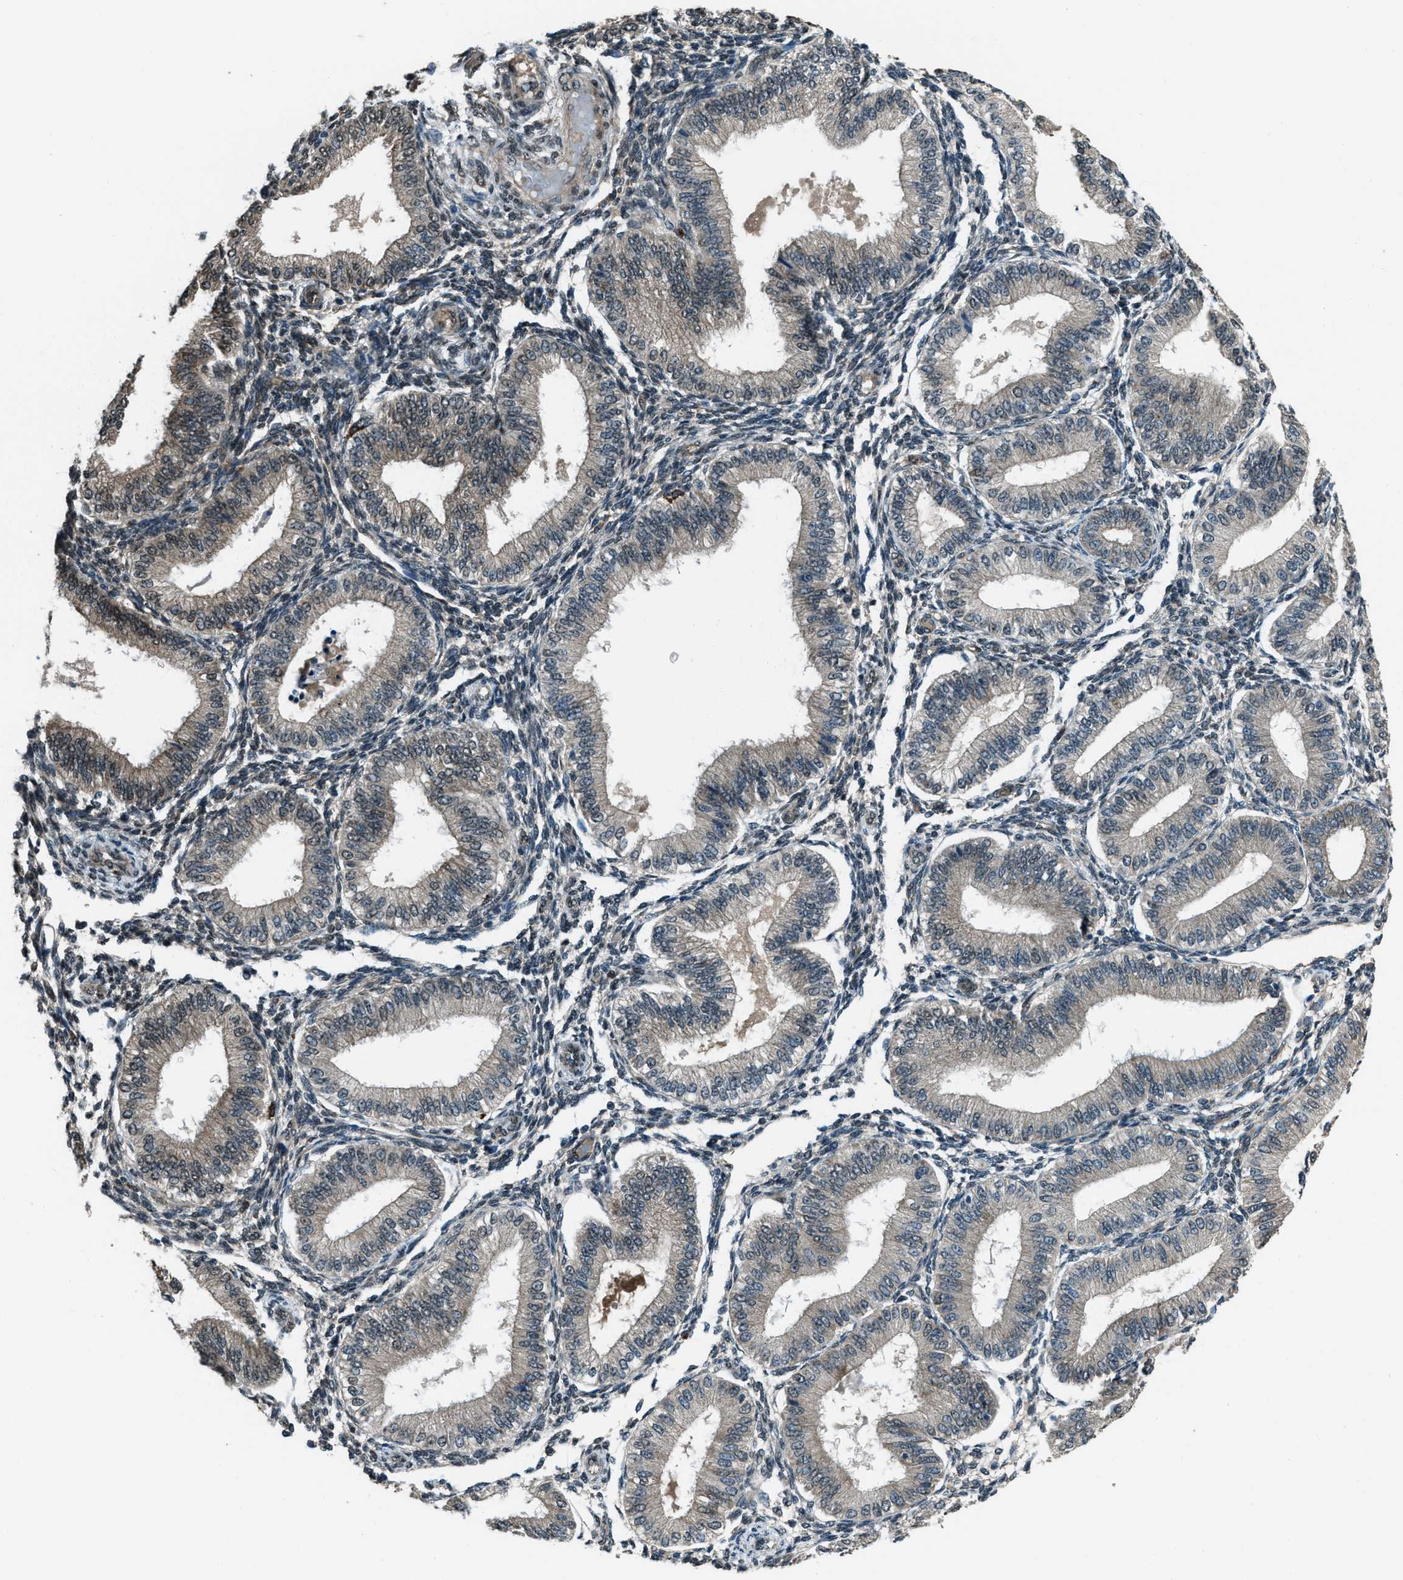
{"staining": {"intensity": "negative", "quantity": "none", "location": "none"}, "tissue": "endometrium", "cell_type": "Cells in endometrial stroma", "image_type": "normal", "snomed": [{"axis": "morphology", "description": "Normal tissue, NOS"}, {"axis": "topography", "description": "Endometrium"}], "caption": "IHC of benign human endometrium reveals no staining in cells in endometrial stroma.", "gene": "SVIL", "patient": {"sex": "female", "age": 39}}